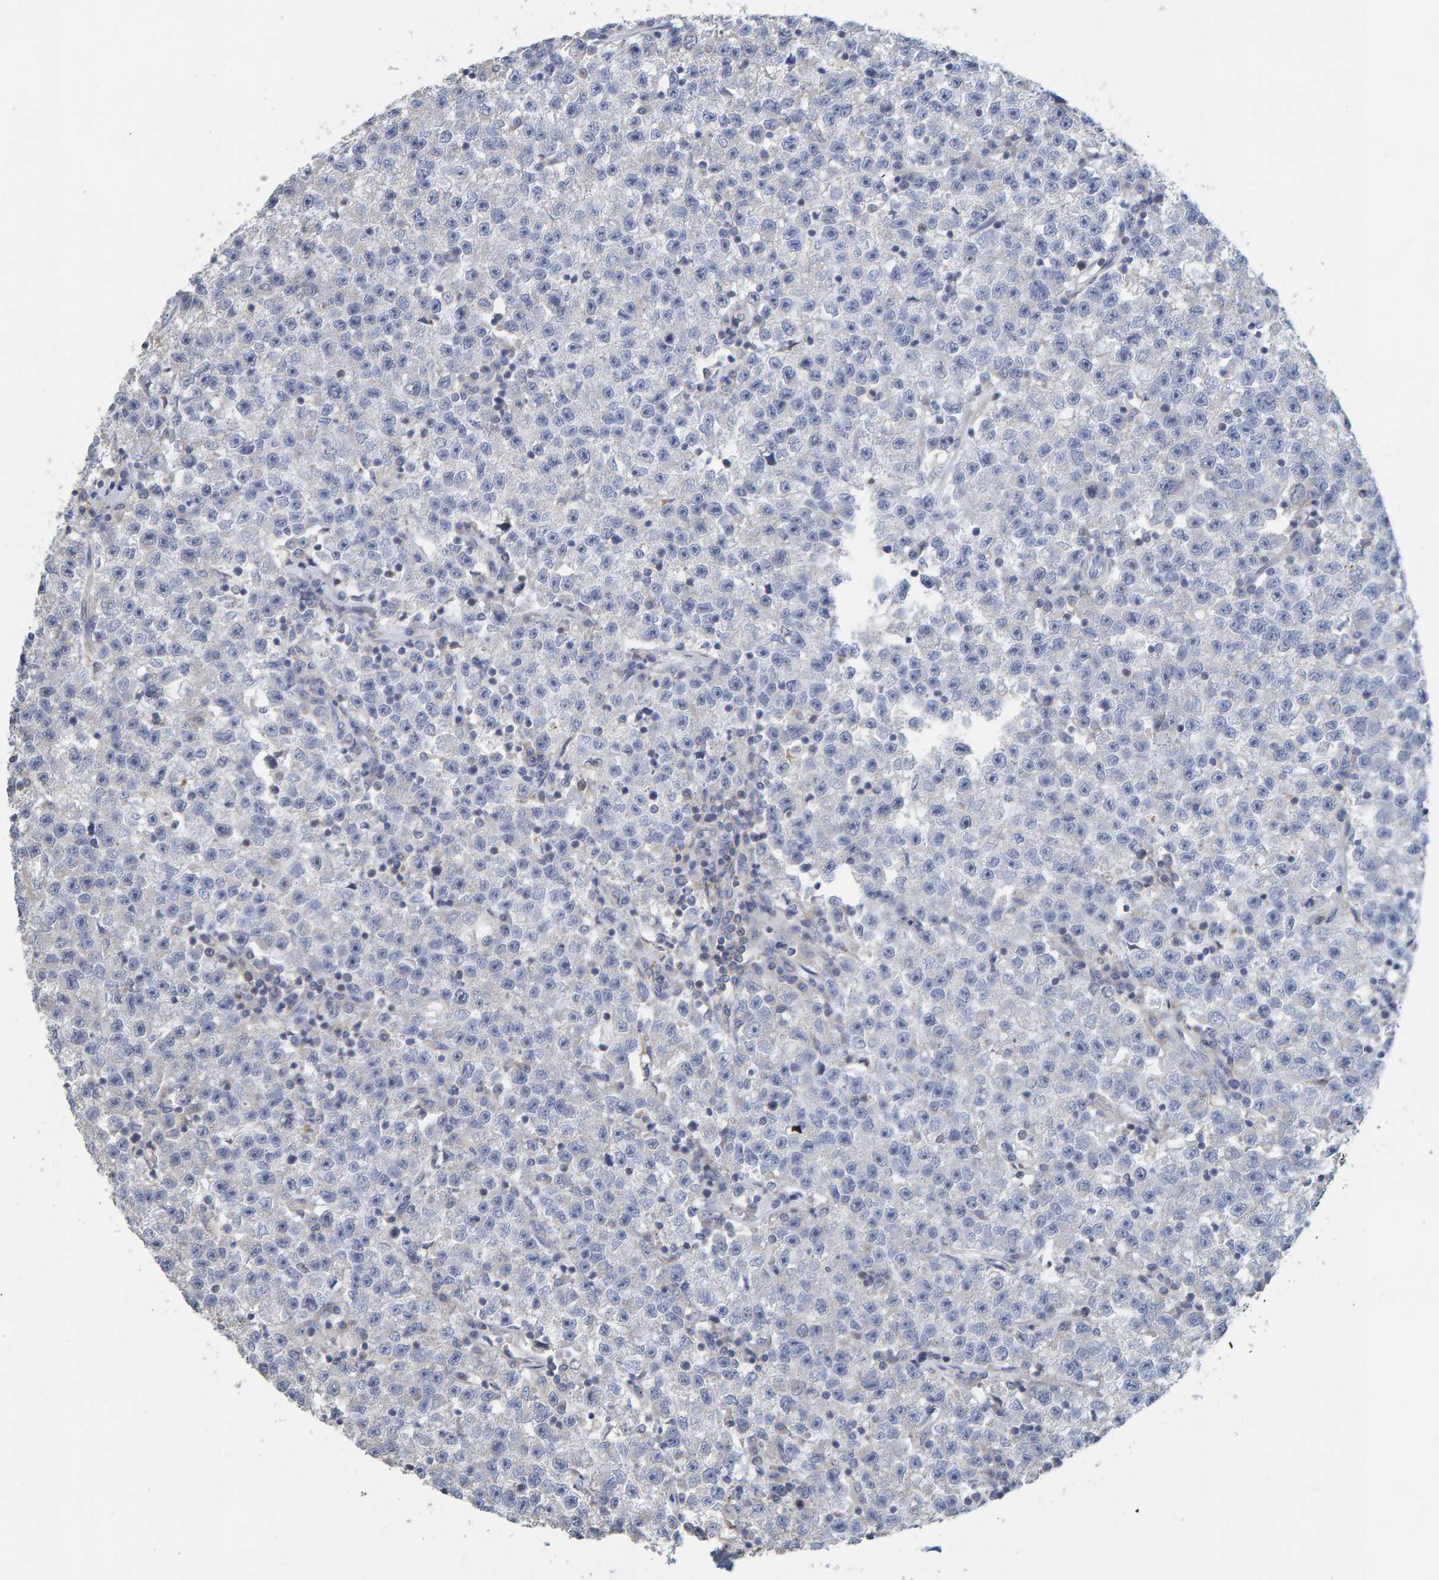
{"staining": {"intensity": "negative", "quantity": "none", "location": "none"}, "tissue": "testis cancer", "cell_type": "Tumor cells", "image_type": "cancer", "snomed": [{"axis": "morphology", "description": "Seminoma, NOS"}, {"axis": "topography", "description": "Testis"}], "caption": "Photomicrograph shows no protein expression in tumor cells of seminoma (testis) tissue.", "gene": "RGP1", "patient": {"sex": "male", "age": 22}}